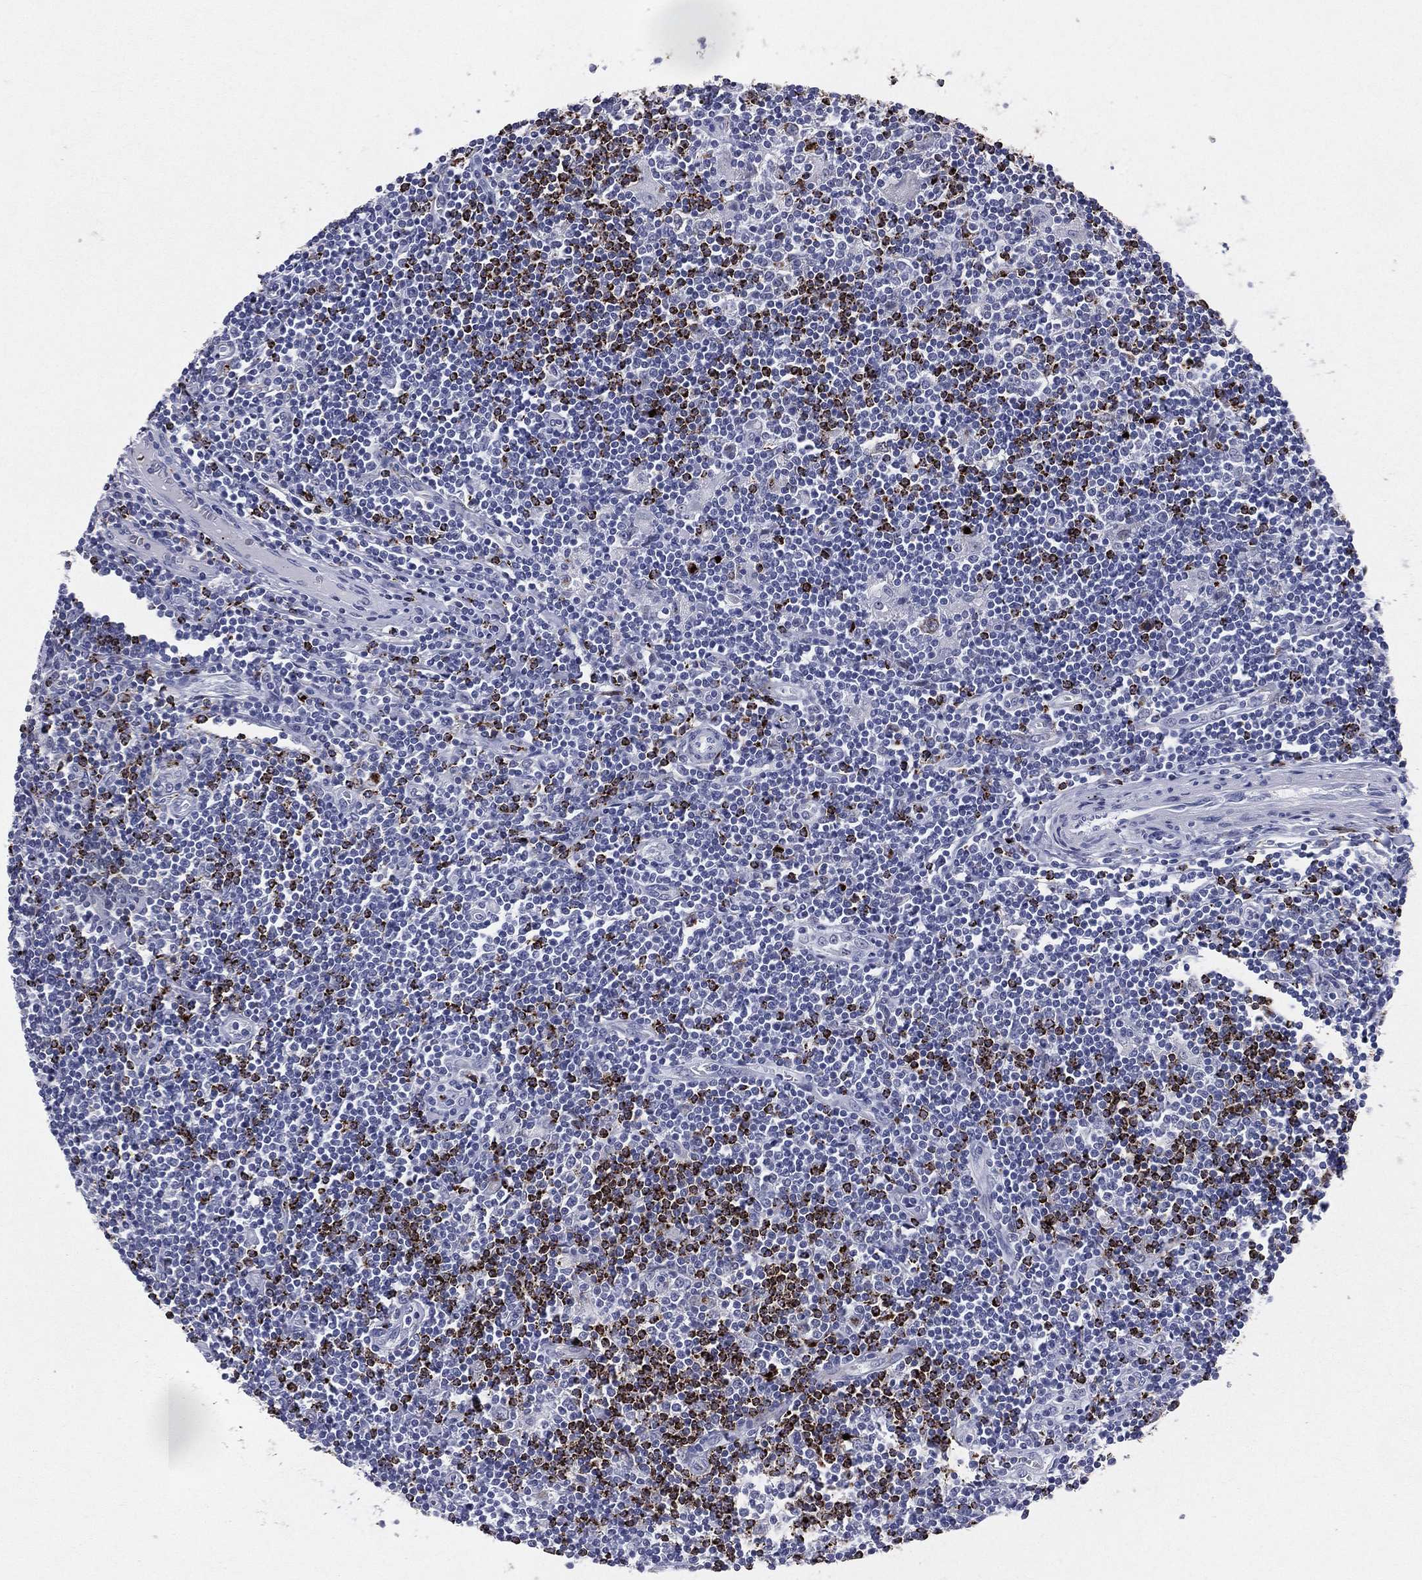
{"staining": {"intensity": "negative", "quantity": "none", "location": "none"}, "tissue": "lymphoma", "cell_type": "Tumor cells", "image_type": "cancer", "snomed": [{"axis": "morphology", "description": "Hodgkin's disease, NOS"}, {"axis": "topography", "description": "Lymph node"}], "caption": "Immunohistochemistry (IHC) of lymphoma displays no positivity in tumor cells.", "gene": "HLA-DOA", "patient": {"sex": "male", "age": 40}}